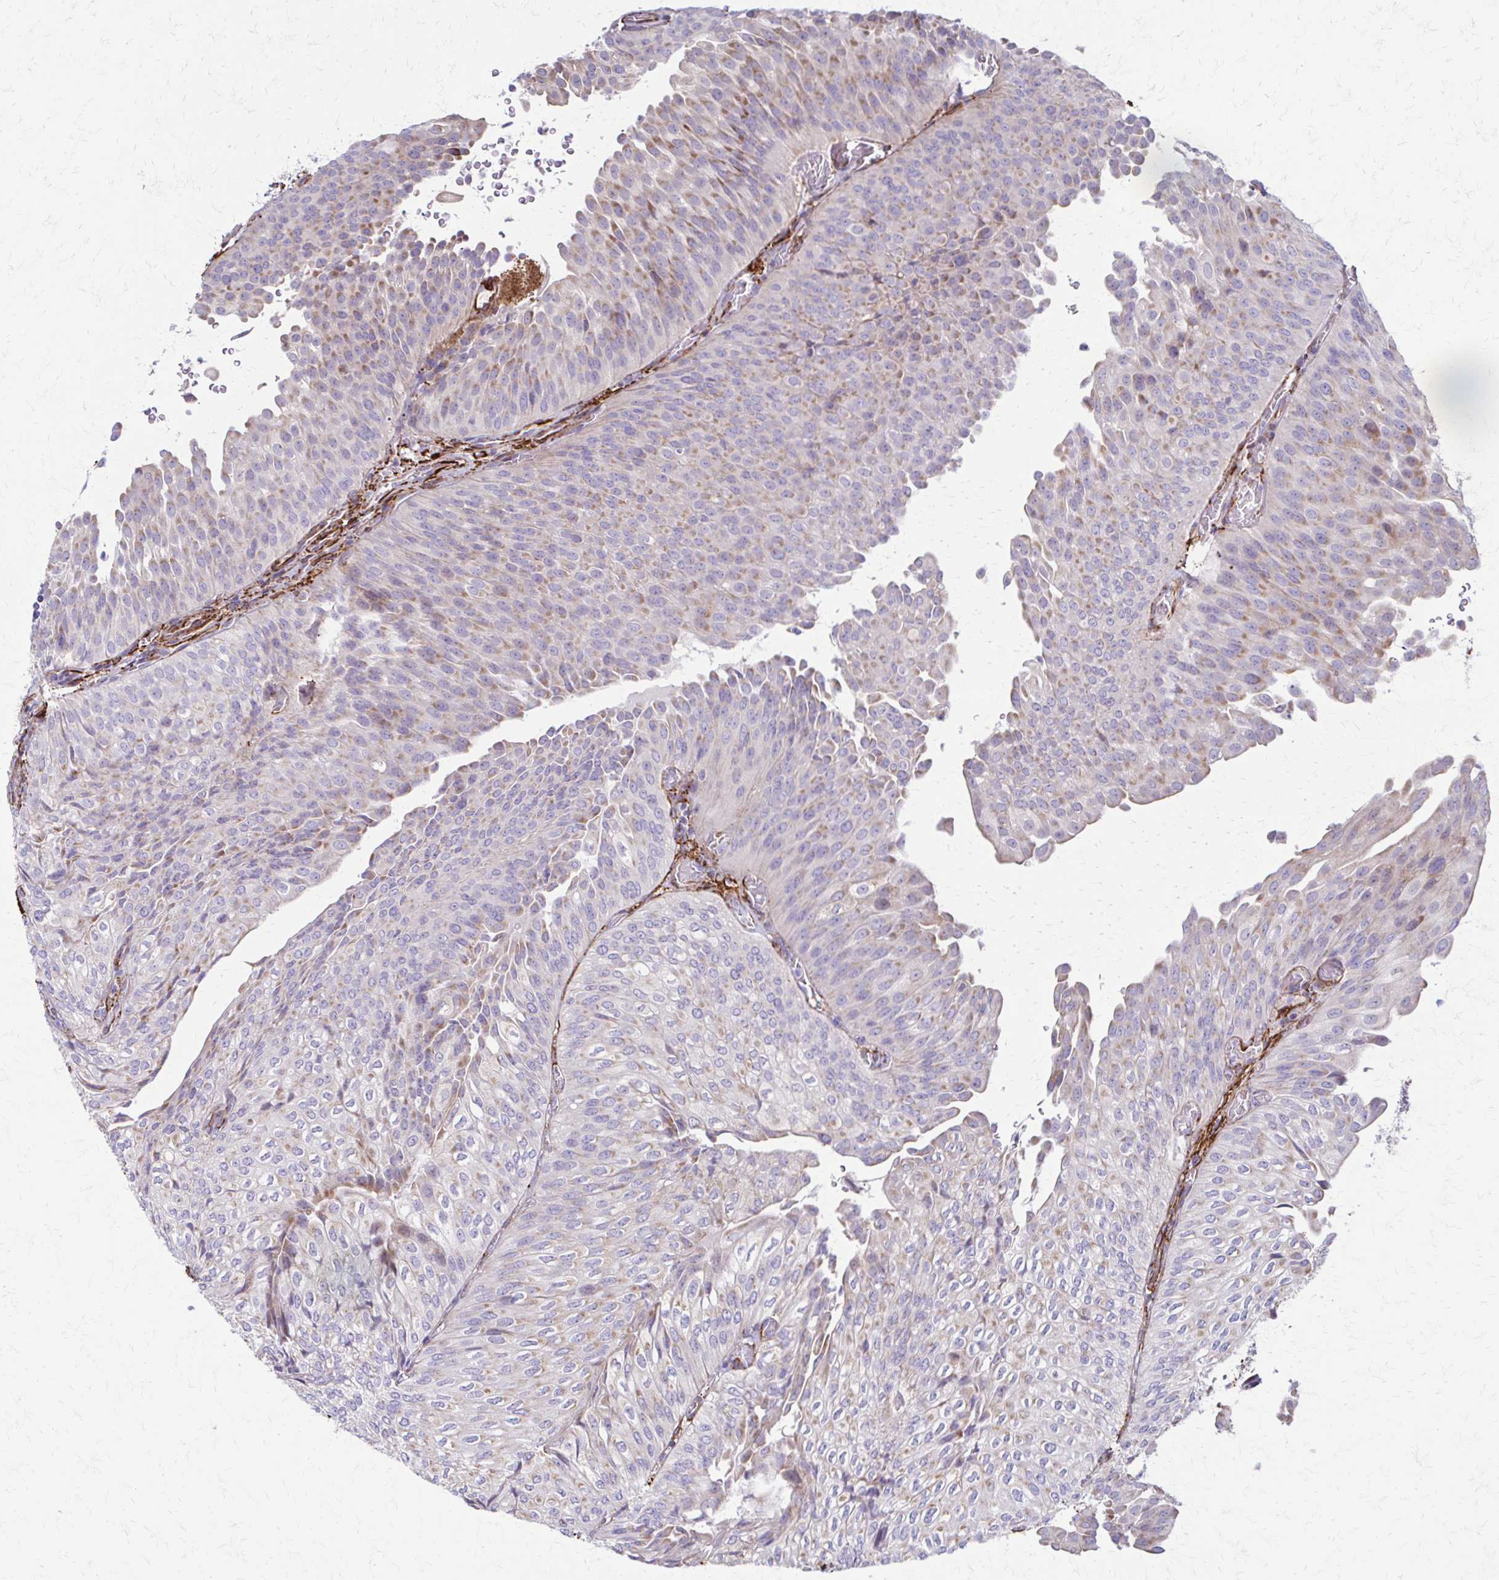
{"staining": {"intensity": "weak", "quantity": "<25%", "location": "cytoplasmic/membranous"}, "tissue": "urothelial cancer", "cell_type": "Tumor cells", "image_type": "cancer", "snomed": [{"axis": "morphology", "description": "Urothelial carcinoma, NOS"}, {"axis": "topography", "description": "Urinary bladder"}], "caption": "This is an IHC histopathology image of urothelial cancer. There is no staining in tumor cells.", "gene": "TIMMDC1", "patient": {"sex": "male", "age": 62}}